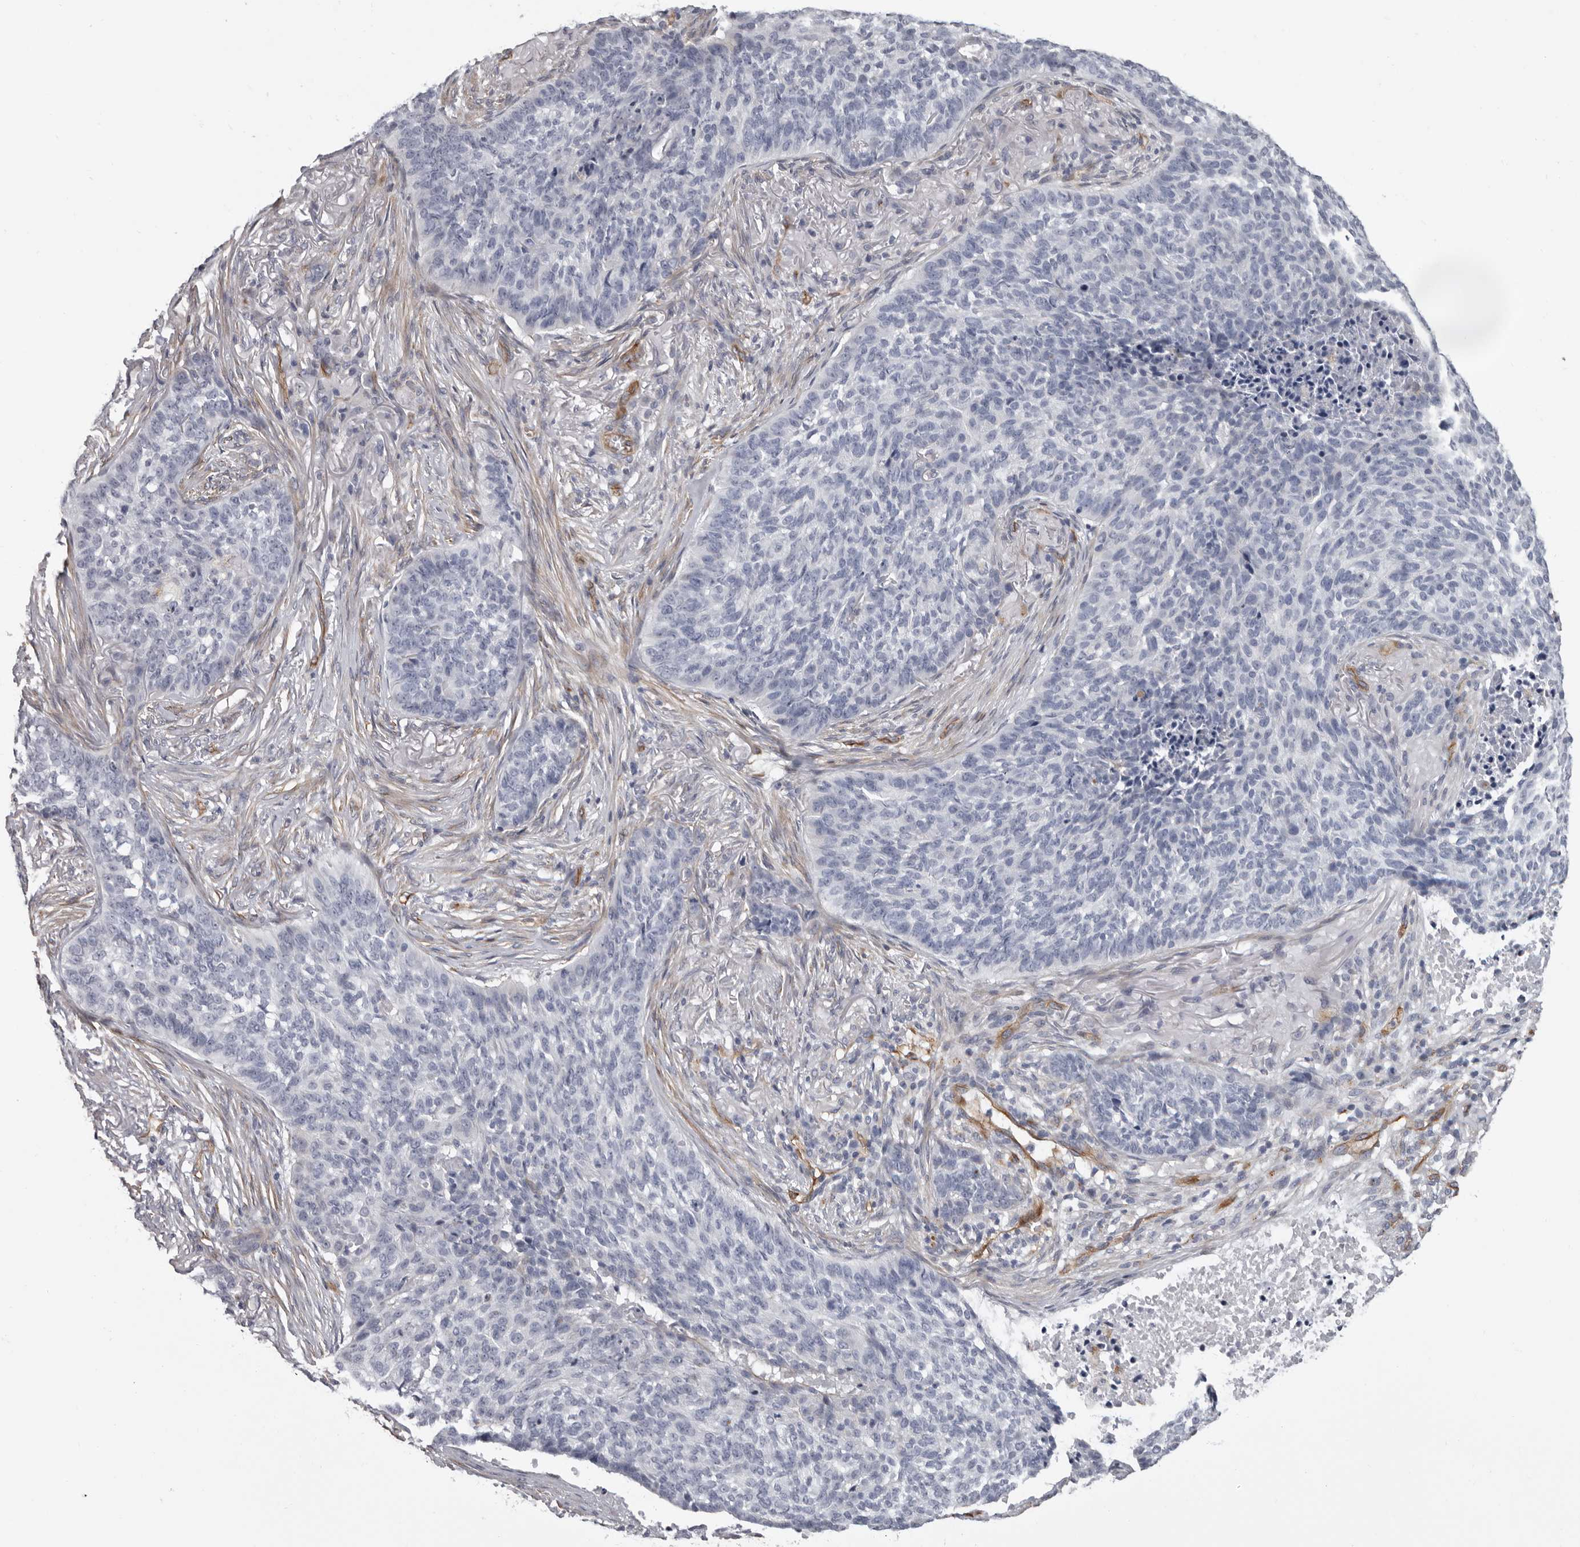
{"staining": {"intensity": "negative", "quantity": "none", "location": "none"}, "tissue": "skin cancer", "cell_type": "Tumor cells", "image_type": "cancer", "snomed": [{"axis": "morphology", "description": "Basal cell carcinoma"}, {"axis": "topography", "description": "Skin"}], "caption": "The immunohistochemistry (IHC) image has no significant positivity in tumor cells of skin cancer (basal cell carcinoma) tissue.", "gene": "ADGRL4", "patient": {"sex": "male", "age": 85}}